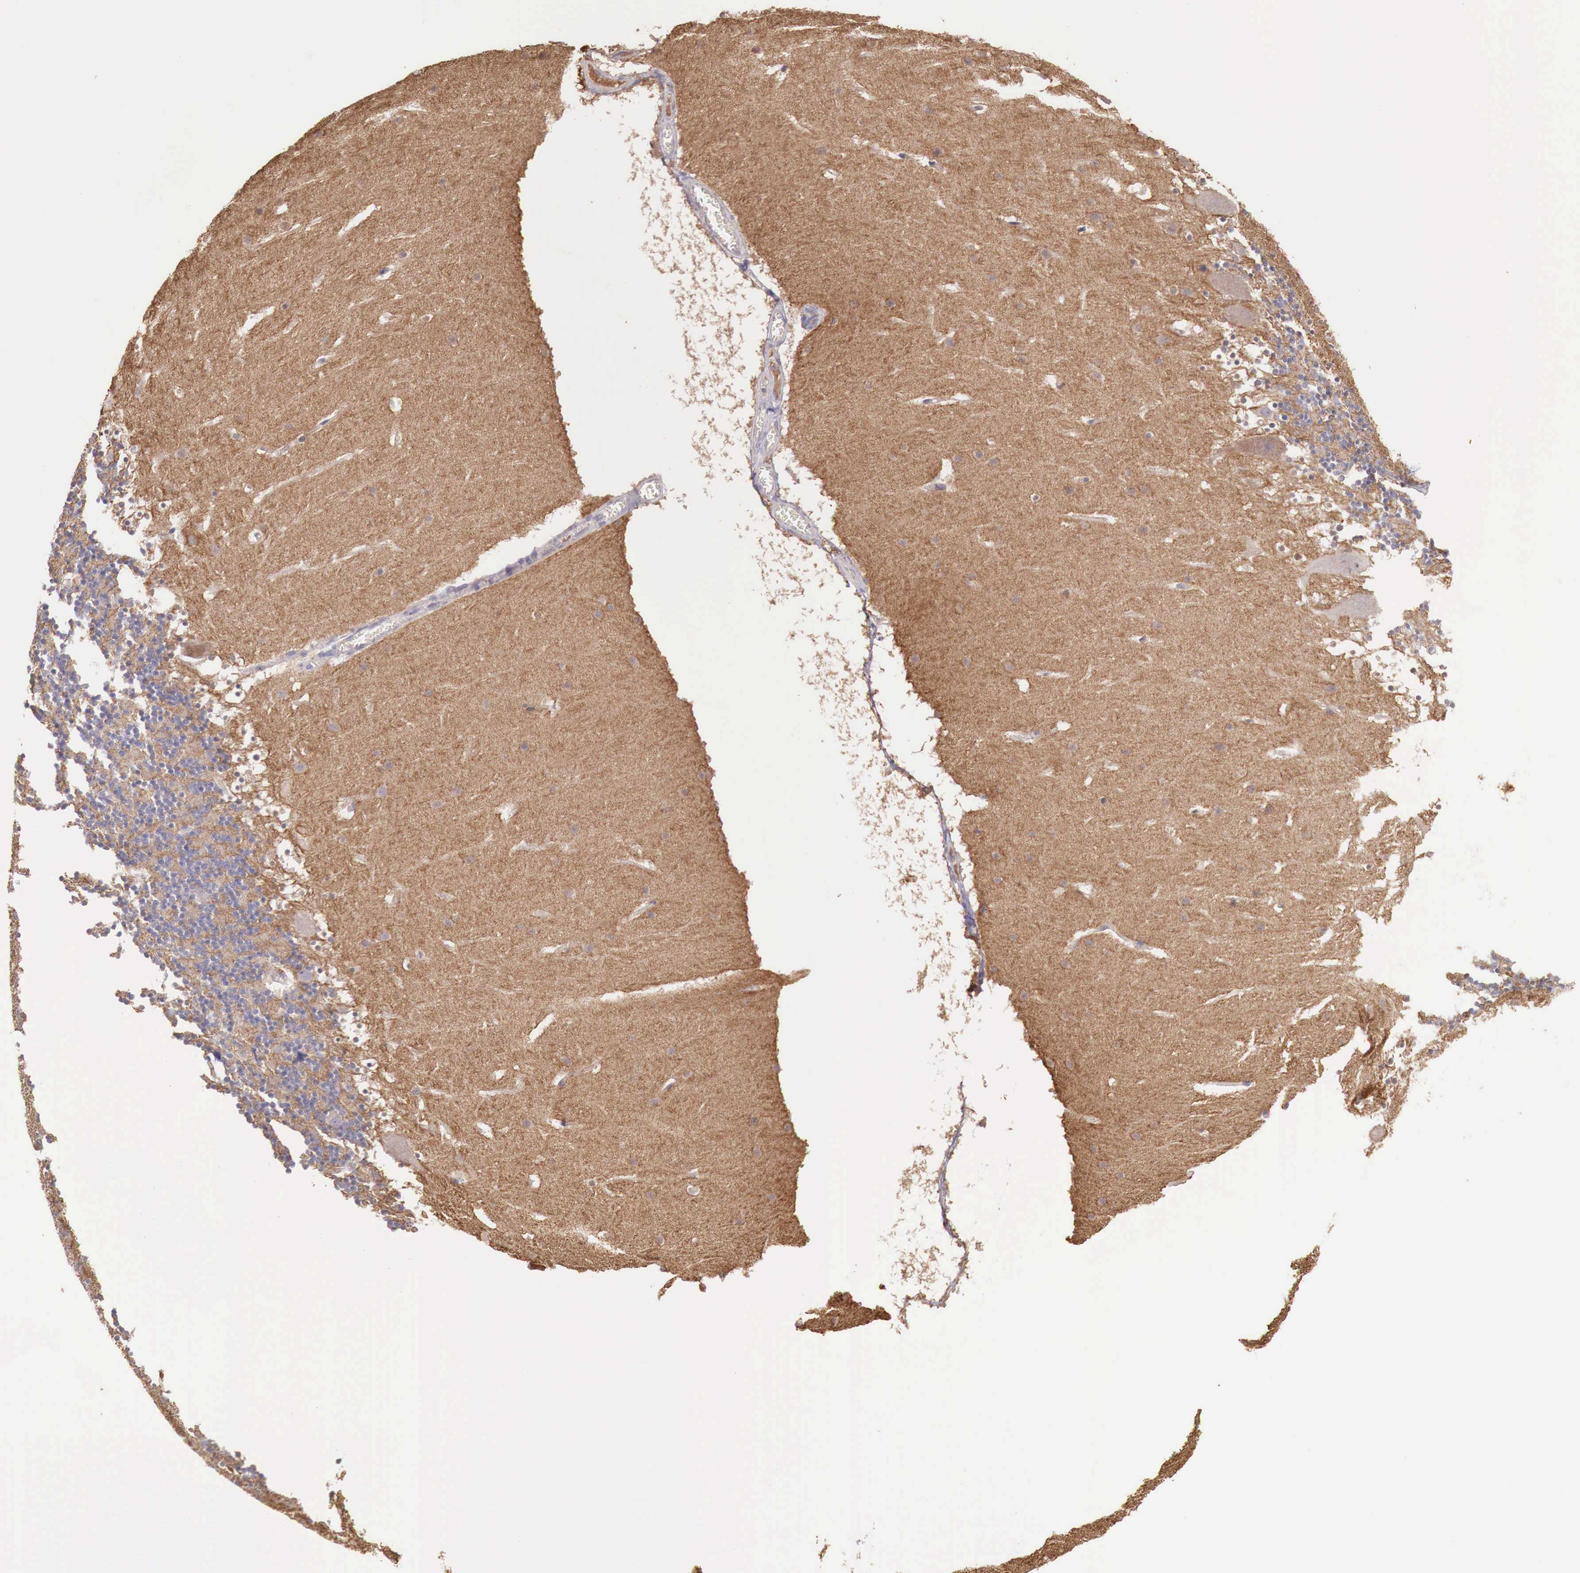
{"staining": {"intensity": "negative", "quantity": "none", "location": "none"}, "tissue": "cerebellum", "cell_type": "Cells in granular layer", "image_type": "normal", "snomed": [{"axis": "morphology", "description": "Normal tissue, NOS"}, {"axis": "topography", "description": "Cerebellum"}], "caption": "The histopathology image reveals no significant expression in cells in granular layer of cerebellum.", "gene": "CHRDL1", "patient": {"sex": "male", "age": 45}}